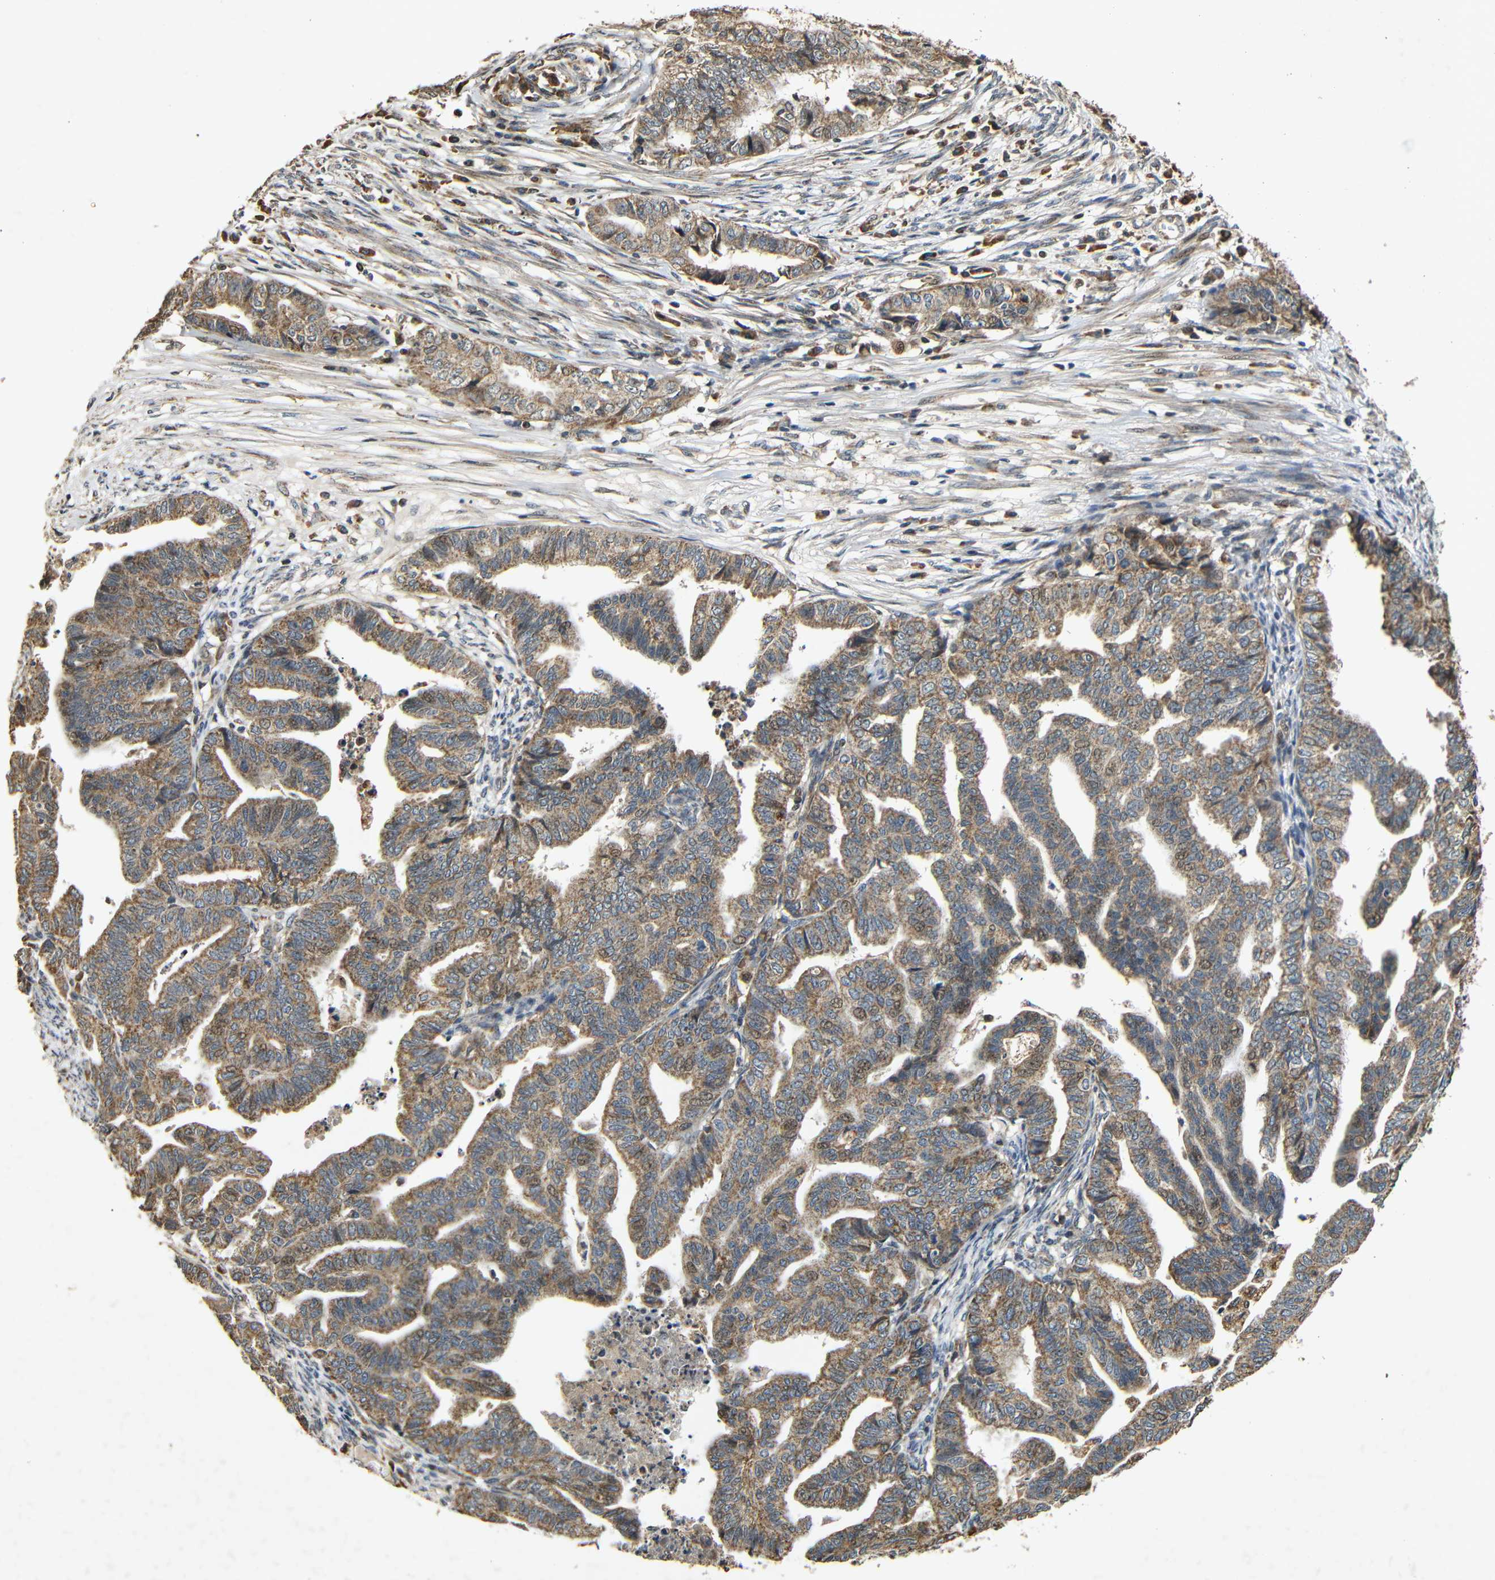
{"staining": {"intensity": "moderate", "quantity": ">75%", "location": "cytoplasmic/membranous,nuclear"}, "tissue": "endometrial cancer", "cell_type": "Tumor cells", "image_type": "cancer", "snomed": [{"axis": "morphology", "description": "Adenocarcinoma, NOS"}, {"axis": "topography", "description": "Endometrium"}], "caption": "Protein staining of adenocarcinoma (endometrial) tissue reveals moderate cytoplasmic/membranous and nuclear positivity in approximately >75% of tumor cells.", "gene": "KAZALD1", "patient": {"sex": "female", "age": 79}}